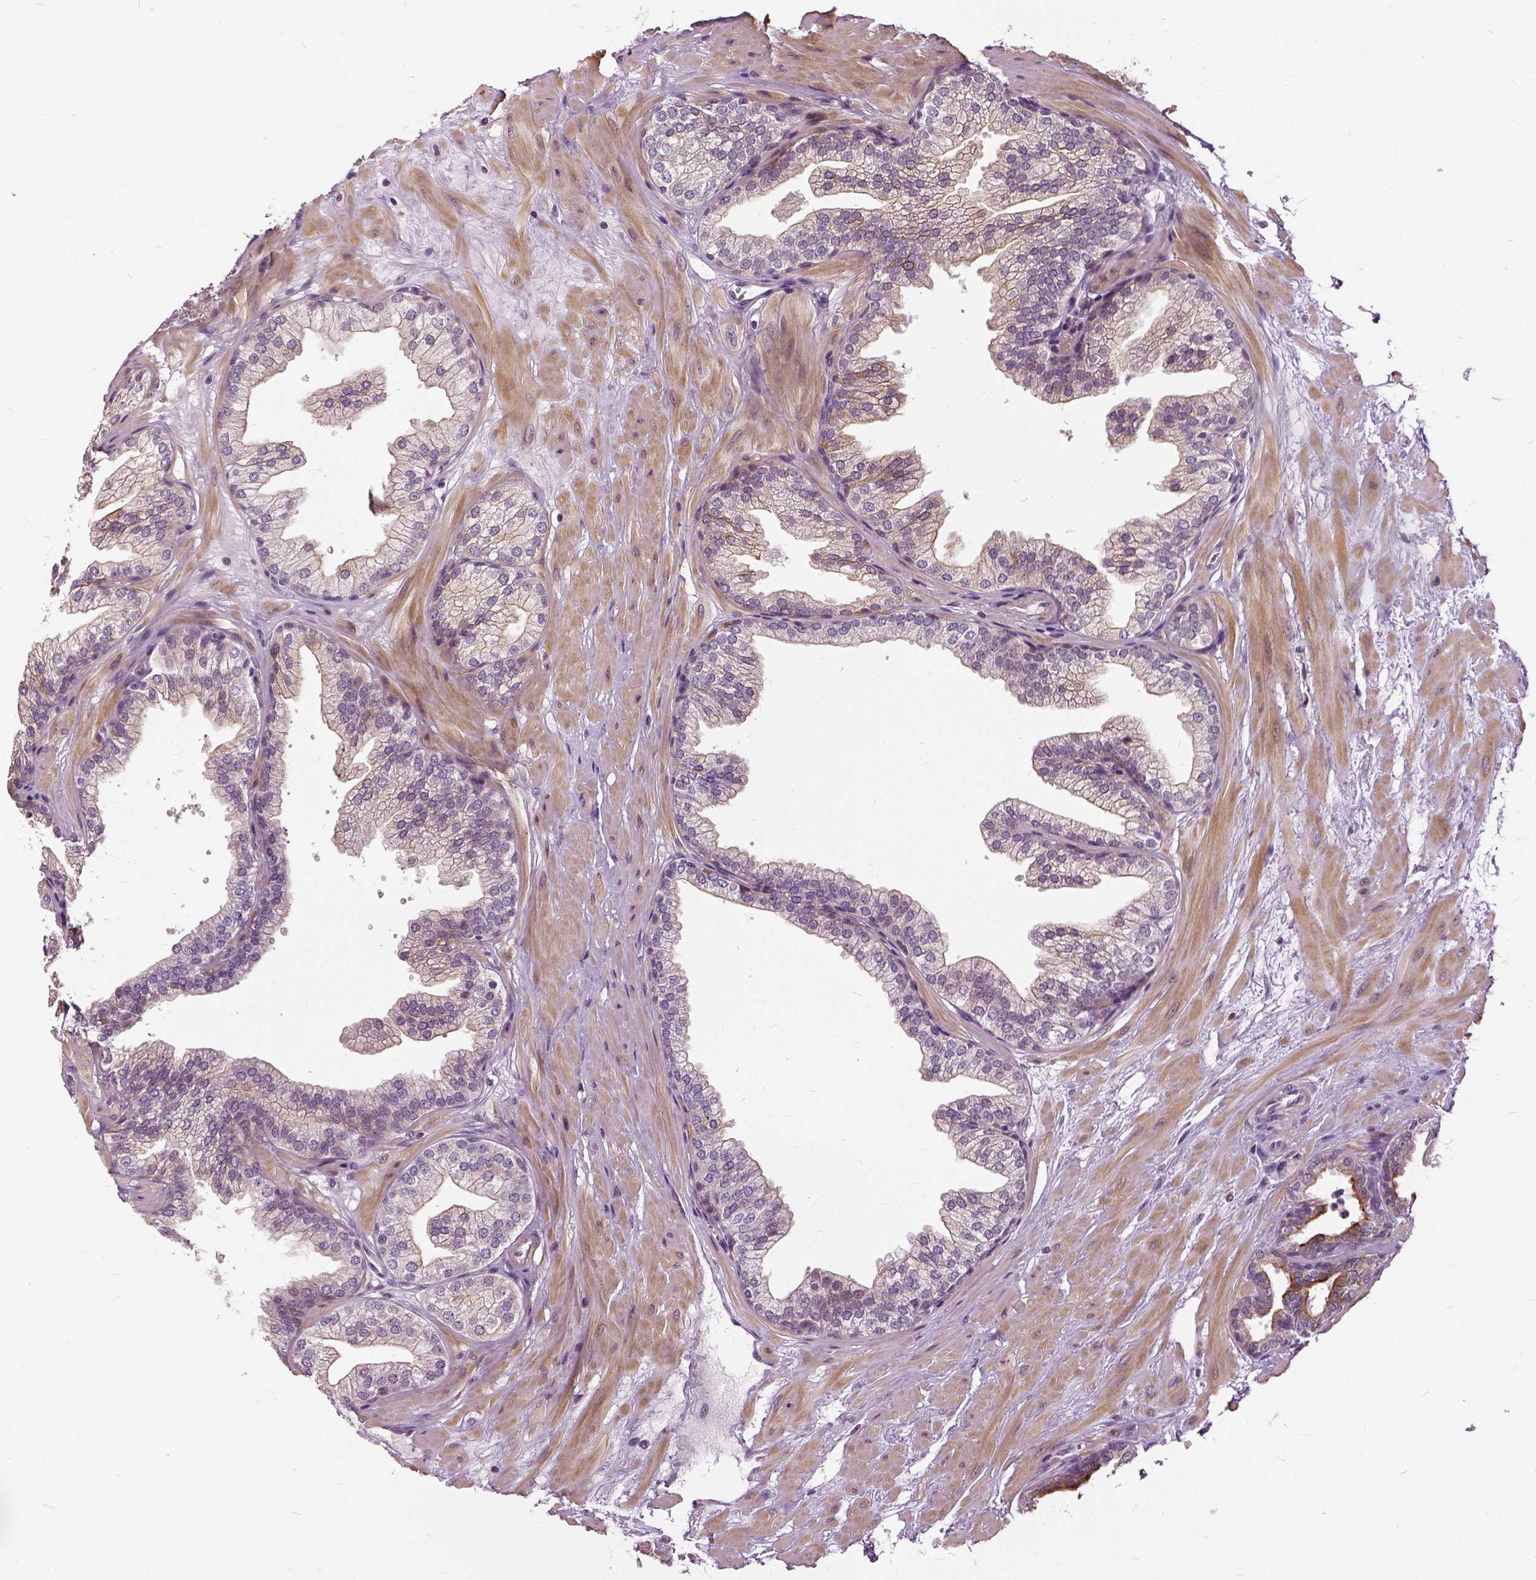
{"staining": {"intensity": "weak", "quantity": "25%-75%", "location": "cytoplasmic/membranous"}, "tissue": "prostate", "cell_type": "Glandular cells", "image_type": "normal", "snomed": [{"axis": "morphology", "description": "Normal tissue, NOS"}, {"axis": "topography", "description": "Prostate"}], "caption": "Immunohistochemical staining of benign prostate reveals weak cytoplasmic/membranous protein expression in about 25%-75% of glandular cells.", "gene": "ILRUN", "patient": {"sex": "male", "age": 37}}